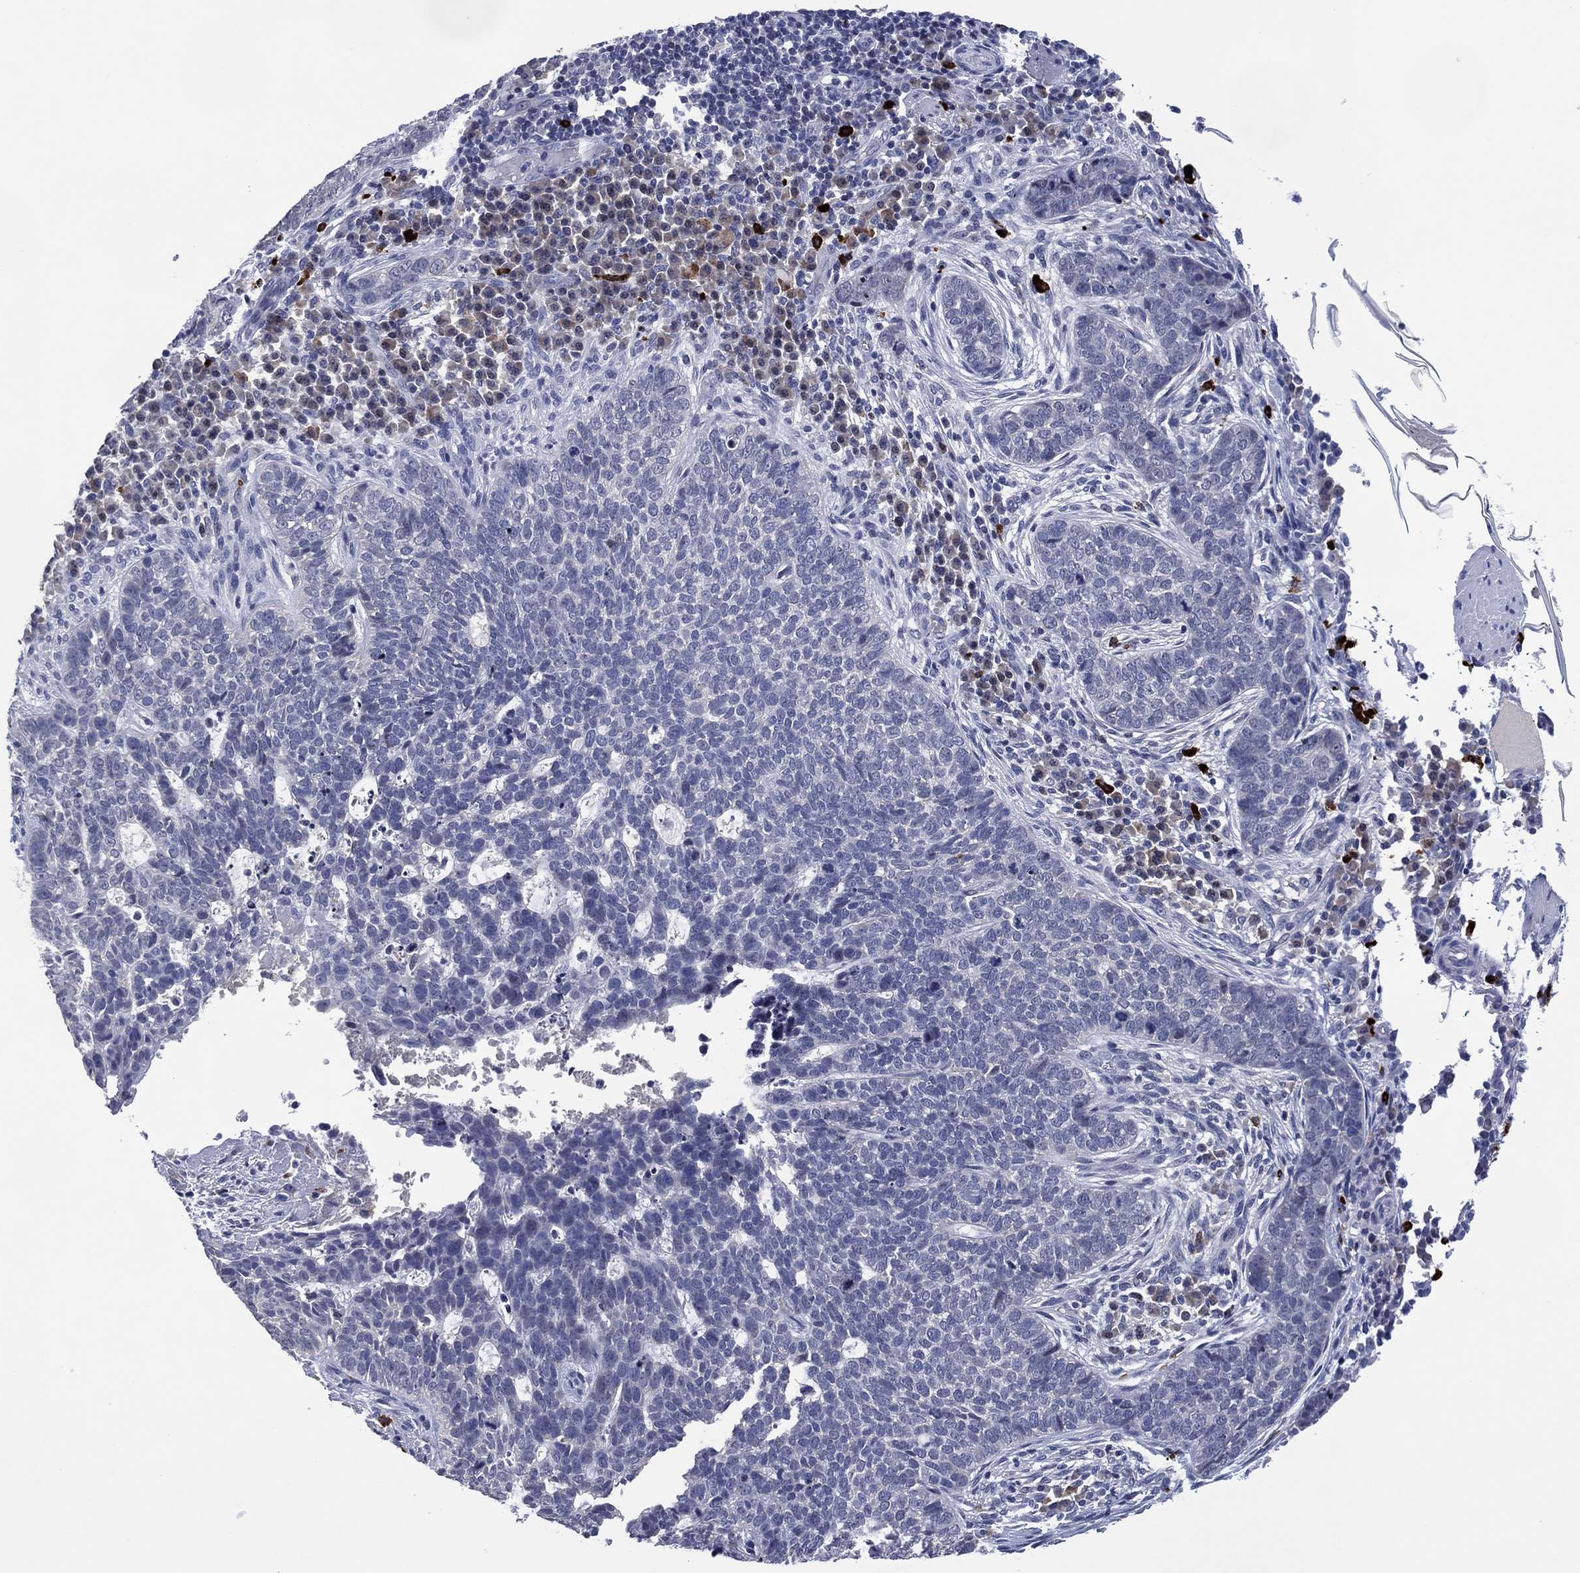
{"staining": {"intensity": "negative", "quantity": "none", "location": "none"}, "tissue": "skin cancer", "cell_type": "Tumor cells", "image_type": "cancer", "snomed": [{"axis": "morphology", "description": "Basal cell carcinoma"}, {"axis": "topography", "description": "Skin"}], "caption": "Protein analysis of skin basal cell carcinoma exhibits no significant expression in tumor cells. (DAB (3,3'-diaminobenzidine) immunohistochemistry (IHC), high magnification).", "gene": "USP26", "patient": {"sex": "female", "age": 69}}